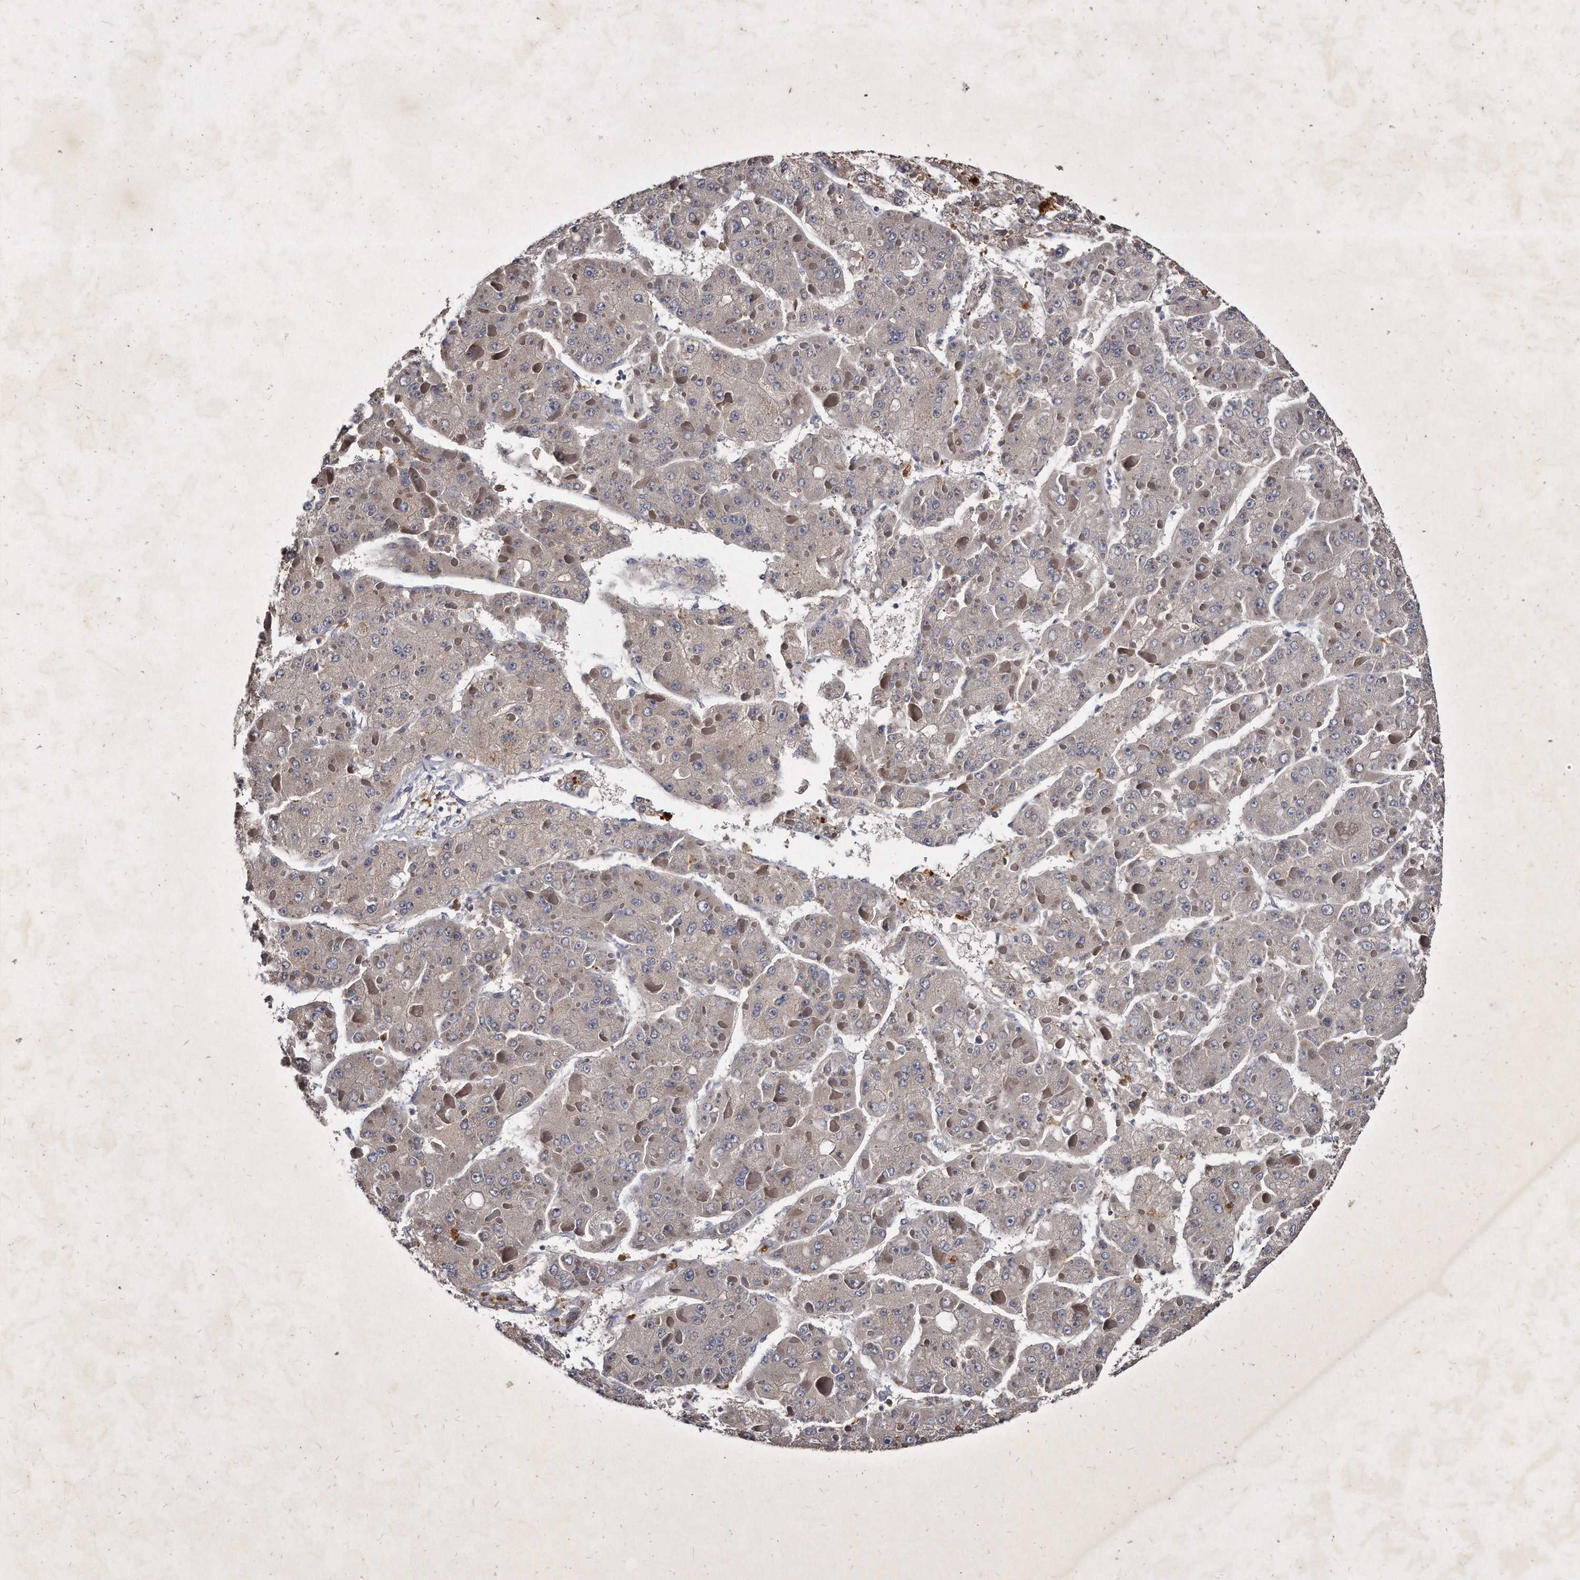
{"staining": {"intensity": "negative", "quantity": "none", "location": "none"}, "tissue": "liver cancer", "cell_type": "Tumor cells", "image_type": "cancer", "snomed": [{"axis": "morphology", "description": "Carcinoma, Hepatocellular, NOS"}, {"axis": "topography", "description": "Liver"}], "caption": "The immunohistochemistry photomicrograph has no significant staining in tumor cells of liver cancer tissue.", "gene": "KLHDC3", "patient": {"sex": "female", "age": 73}}